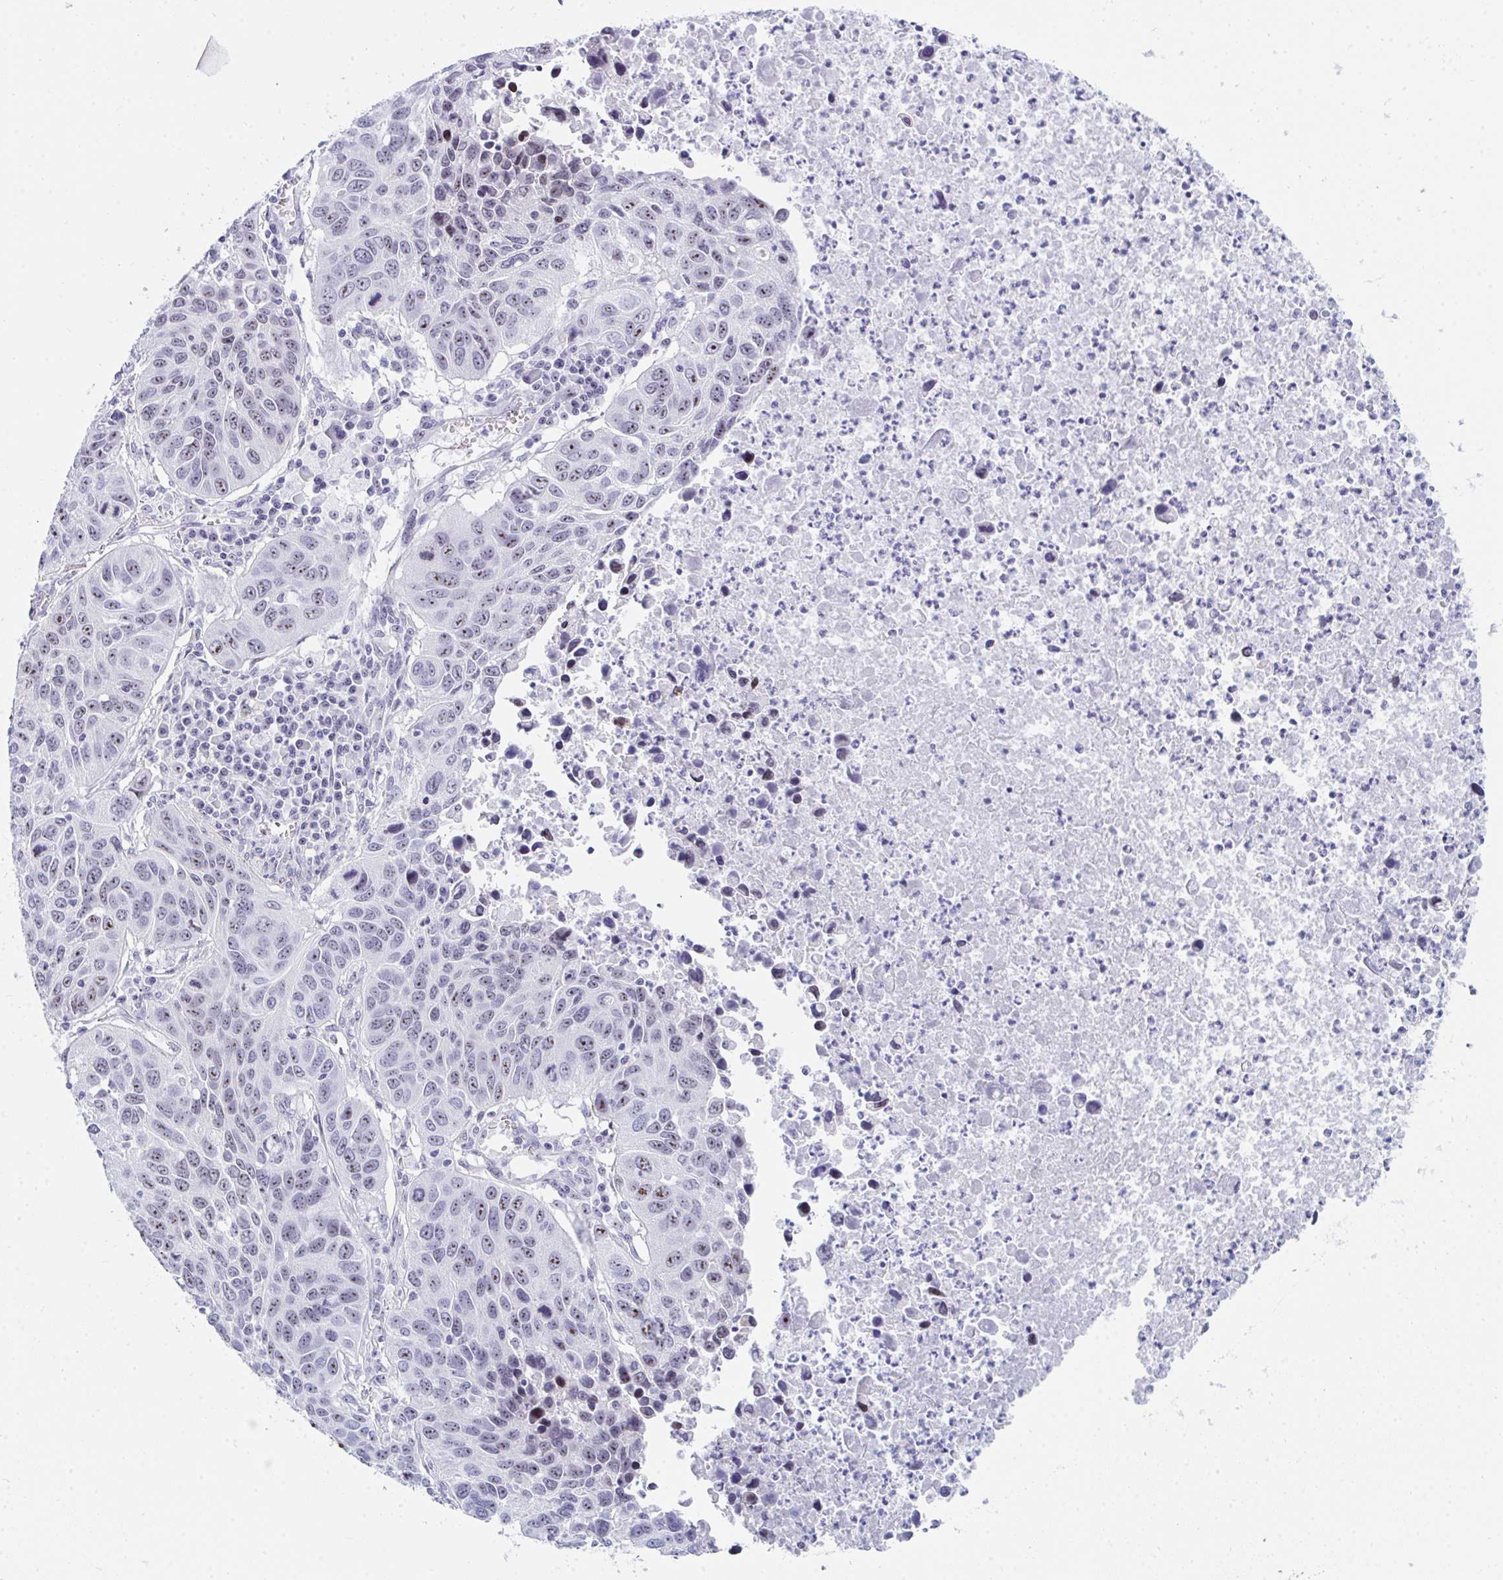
{"staining": {"intensity": "moderate", "quantity": "25%-75%", "location": "nuclear"}, "tissue": "lung cancer", "cell_type": "Tumor cells", "image_type": "cancer", "snomed": [{"axis": "morphology", "description": "Squamous cell carcinoma, NOS"}, {"axis": "topography", "description": "Lung"}], "caption": "A medium amount of moderate nuclear staining is identified in about 25%-75% of tumor cells in squamous cell carcinoma (lung) tissue.", "gene": "NOP10", "patient": {"sex": "female", "age": 61}}